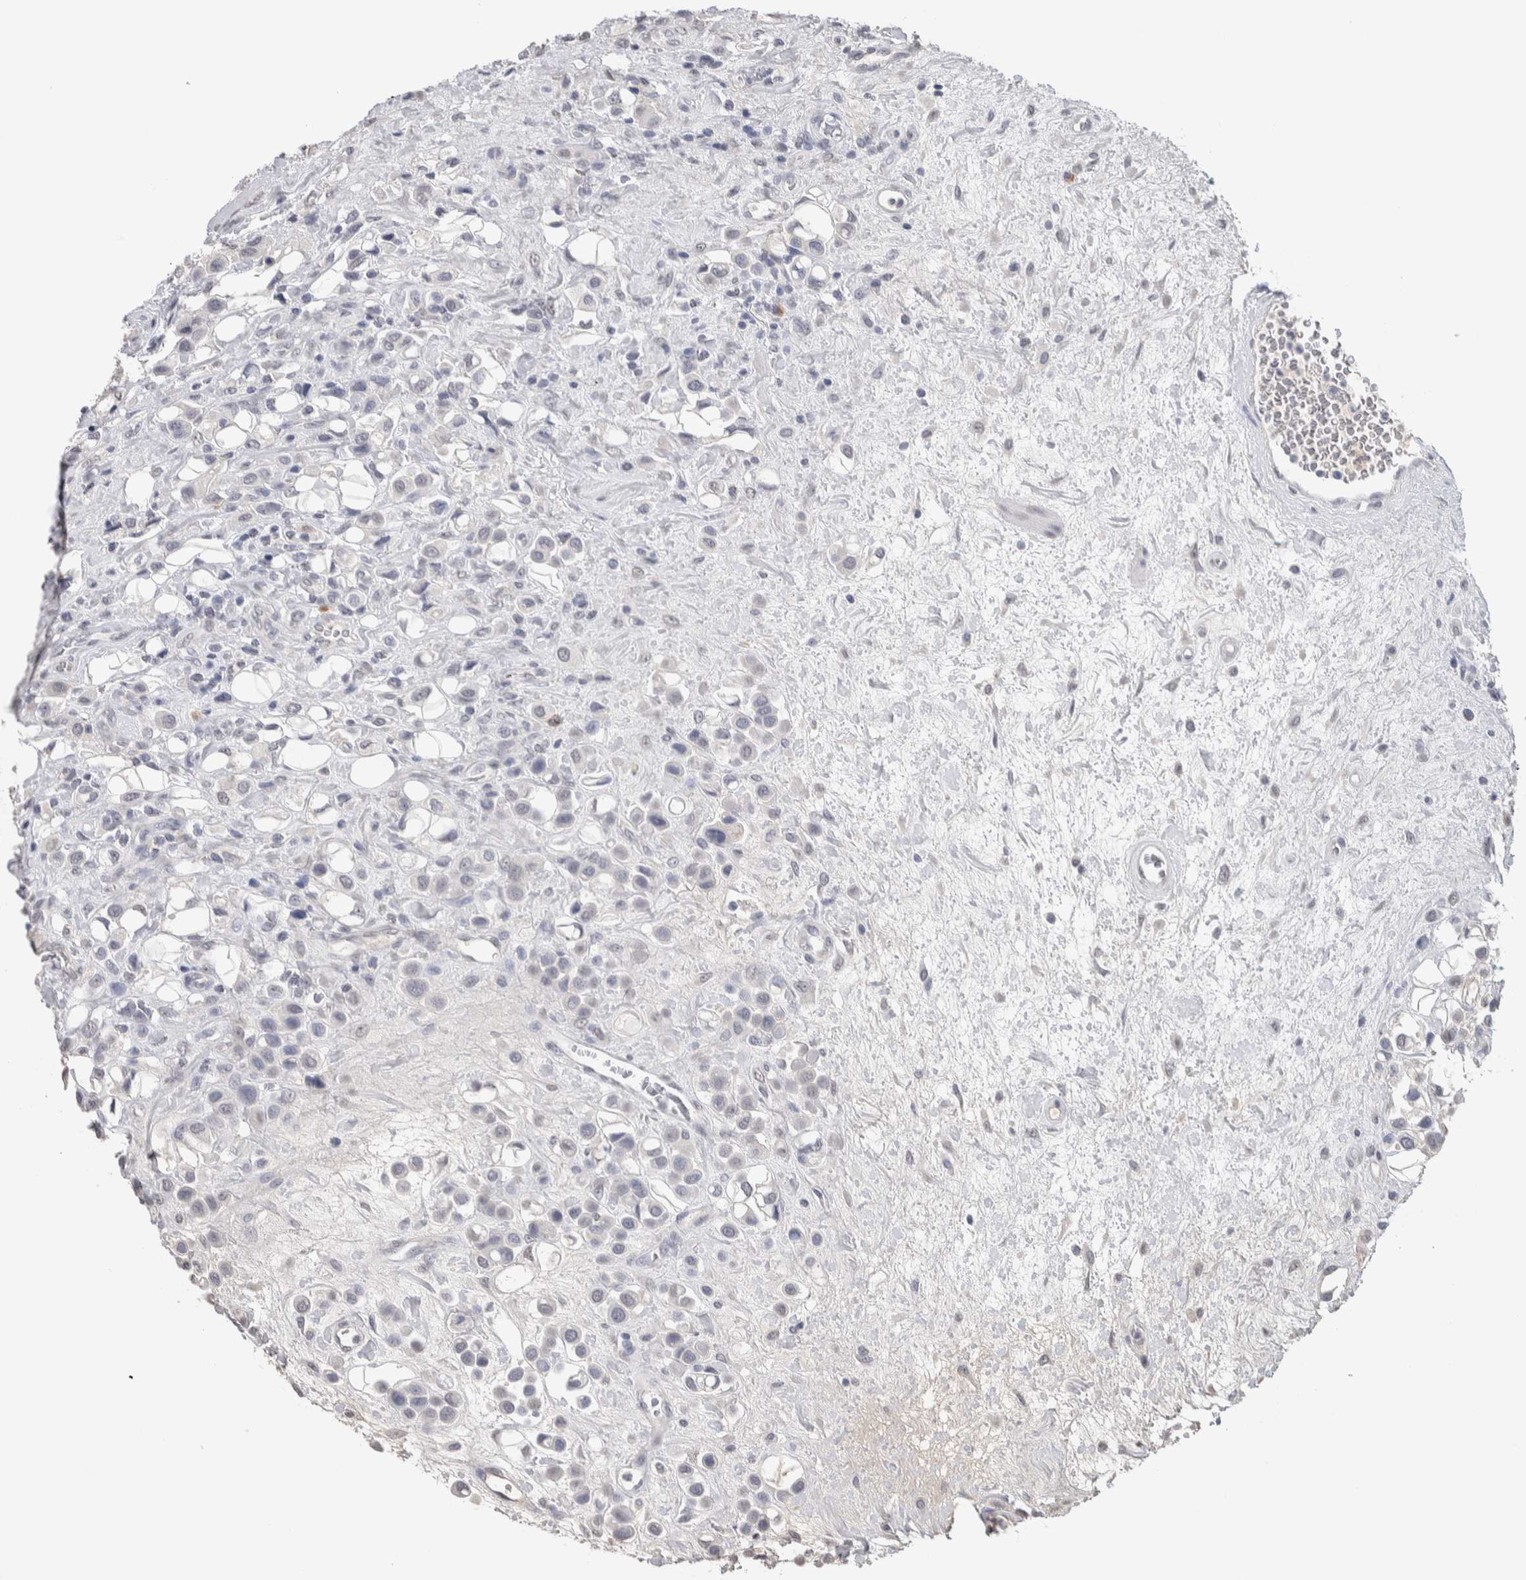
{"staining": {"intensity": "negative", "quantity": "none", "location": "none"}, "tissue": "urothelial cancer", "cell_type": "Tumor cells", "image_type": "cancer", "snomed": [{"axis": "morphology", "description": "Urothelial carcinoma, High grade"}, {"axis": "topography", "description": "Urinary bladder"}], "caption": "A micrograph of human urothelial carcinoma (high-grade) is negative for staining in tumor cells.", "gene": "TMEM102", "patient": {"sex": "male", "age": 50}}